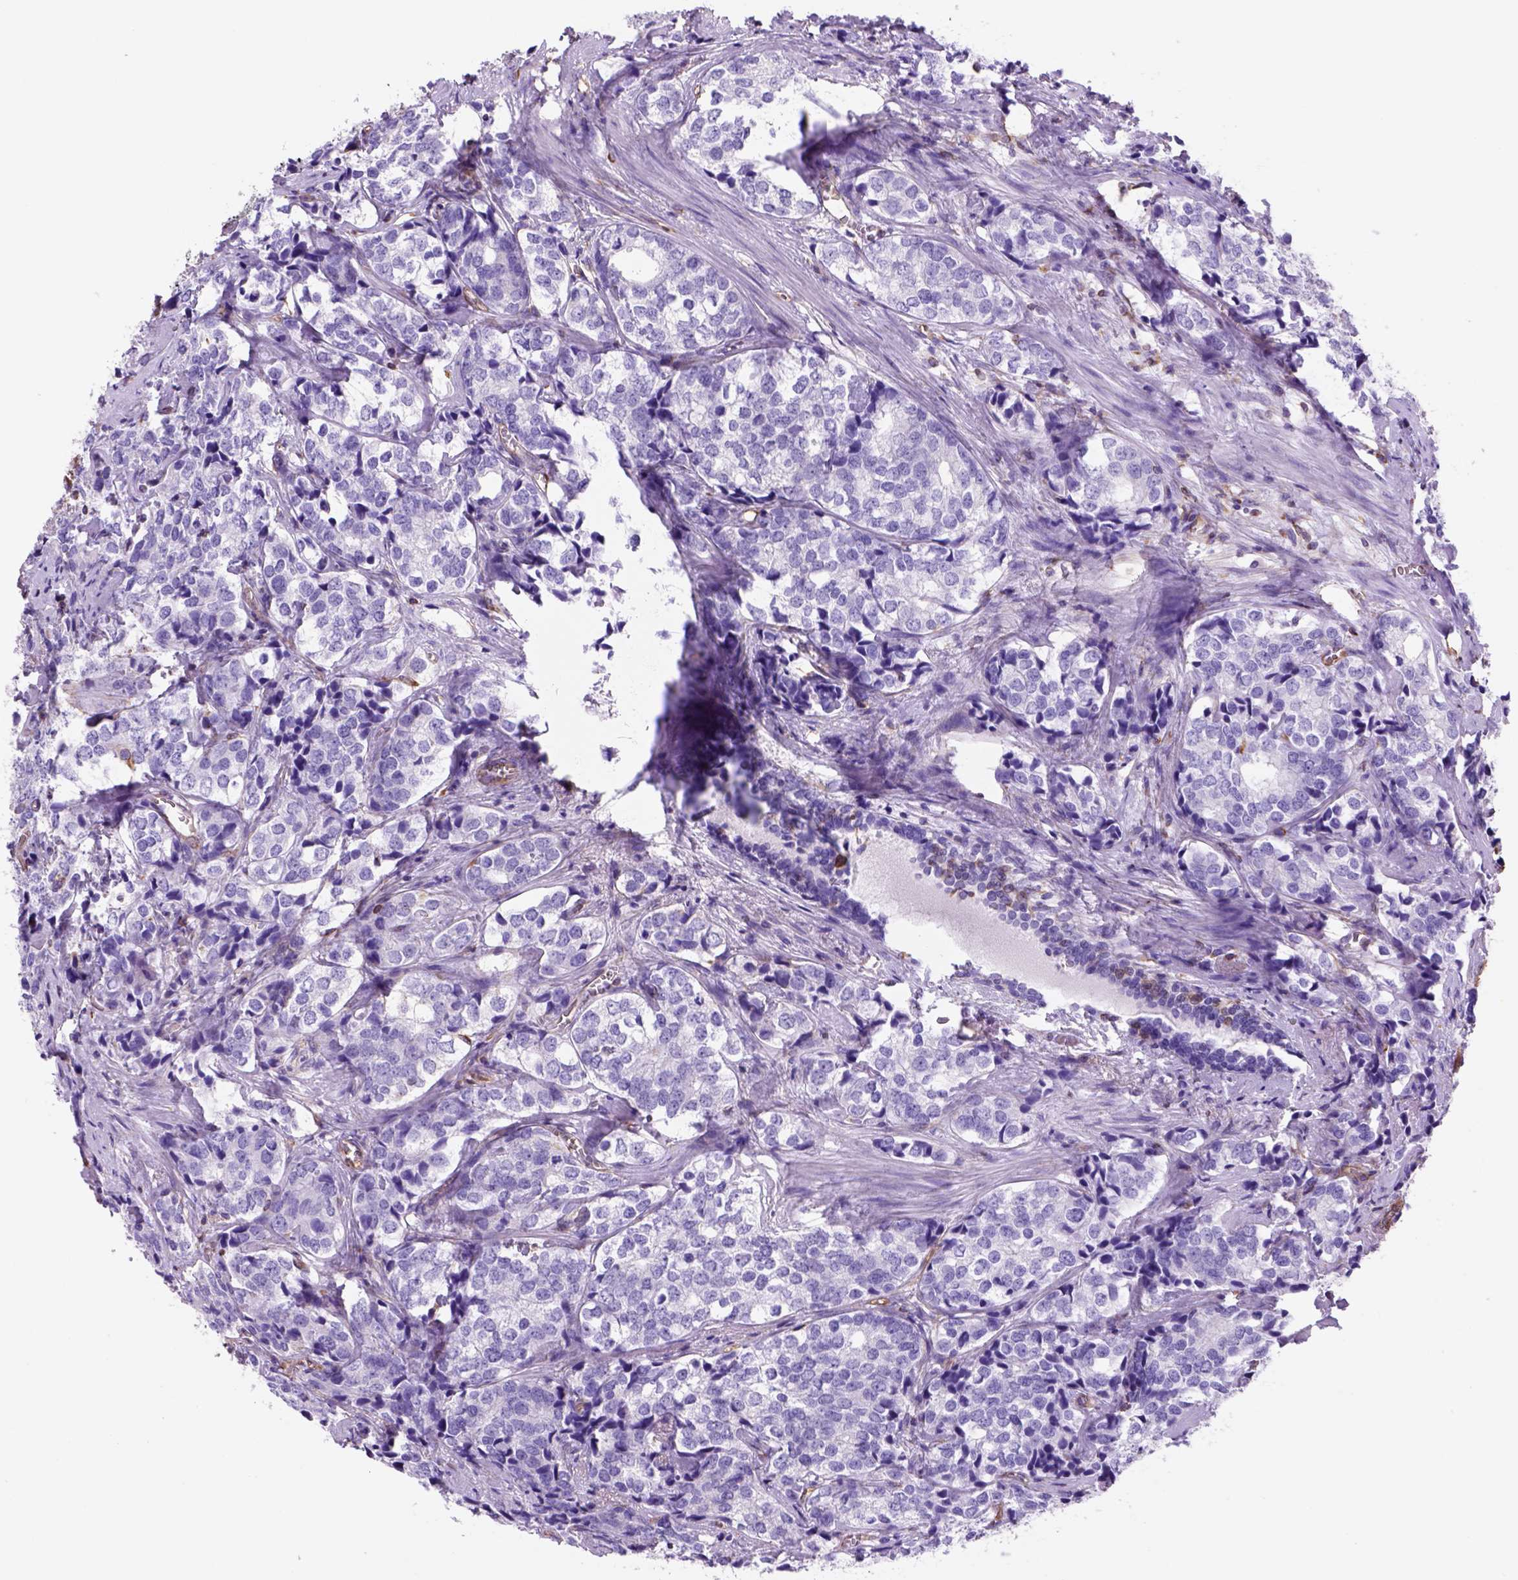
{"staining": {"intensity": "negative", "quantity": "none", "location": "none"}, "tissue": "prostate cancer", "cell_type": "Tumor cells", "image_type": "cancer", "snomed": [{"axis": "morphology", "description": "Adenocarcinoma, NOS"}, {"axis": "topography", "description": "Prostate and seminal vesicle, NOS"}], "caption": "DAB (3,3'-diaminobenzidine) immunohistochemical staining of prostate cancer (adenocarcinoma) demonstrates no significant expression in tumor cells.", "gene": "ZZZ3", "patient": {"sex": "male", "age": 63}}